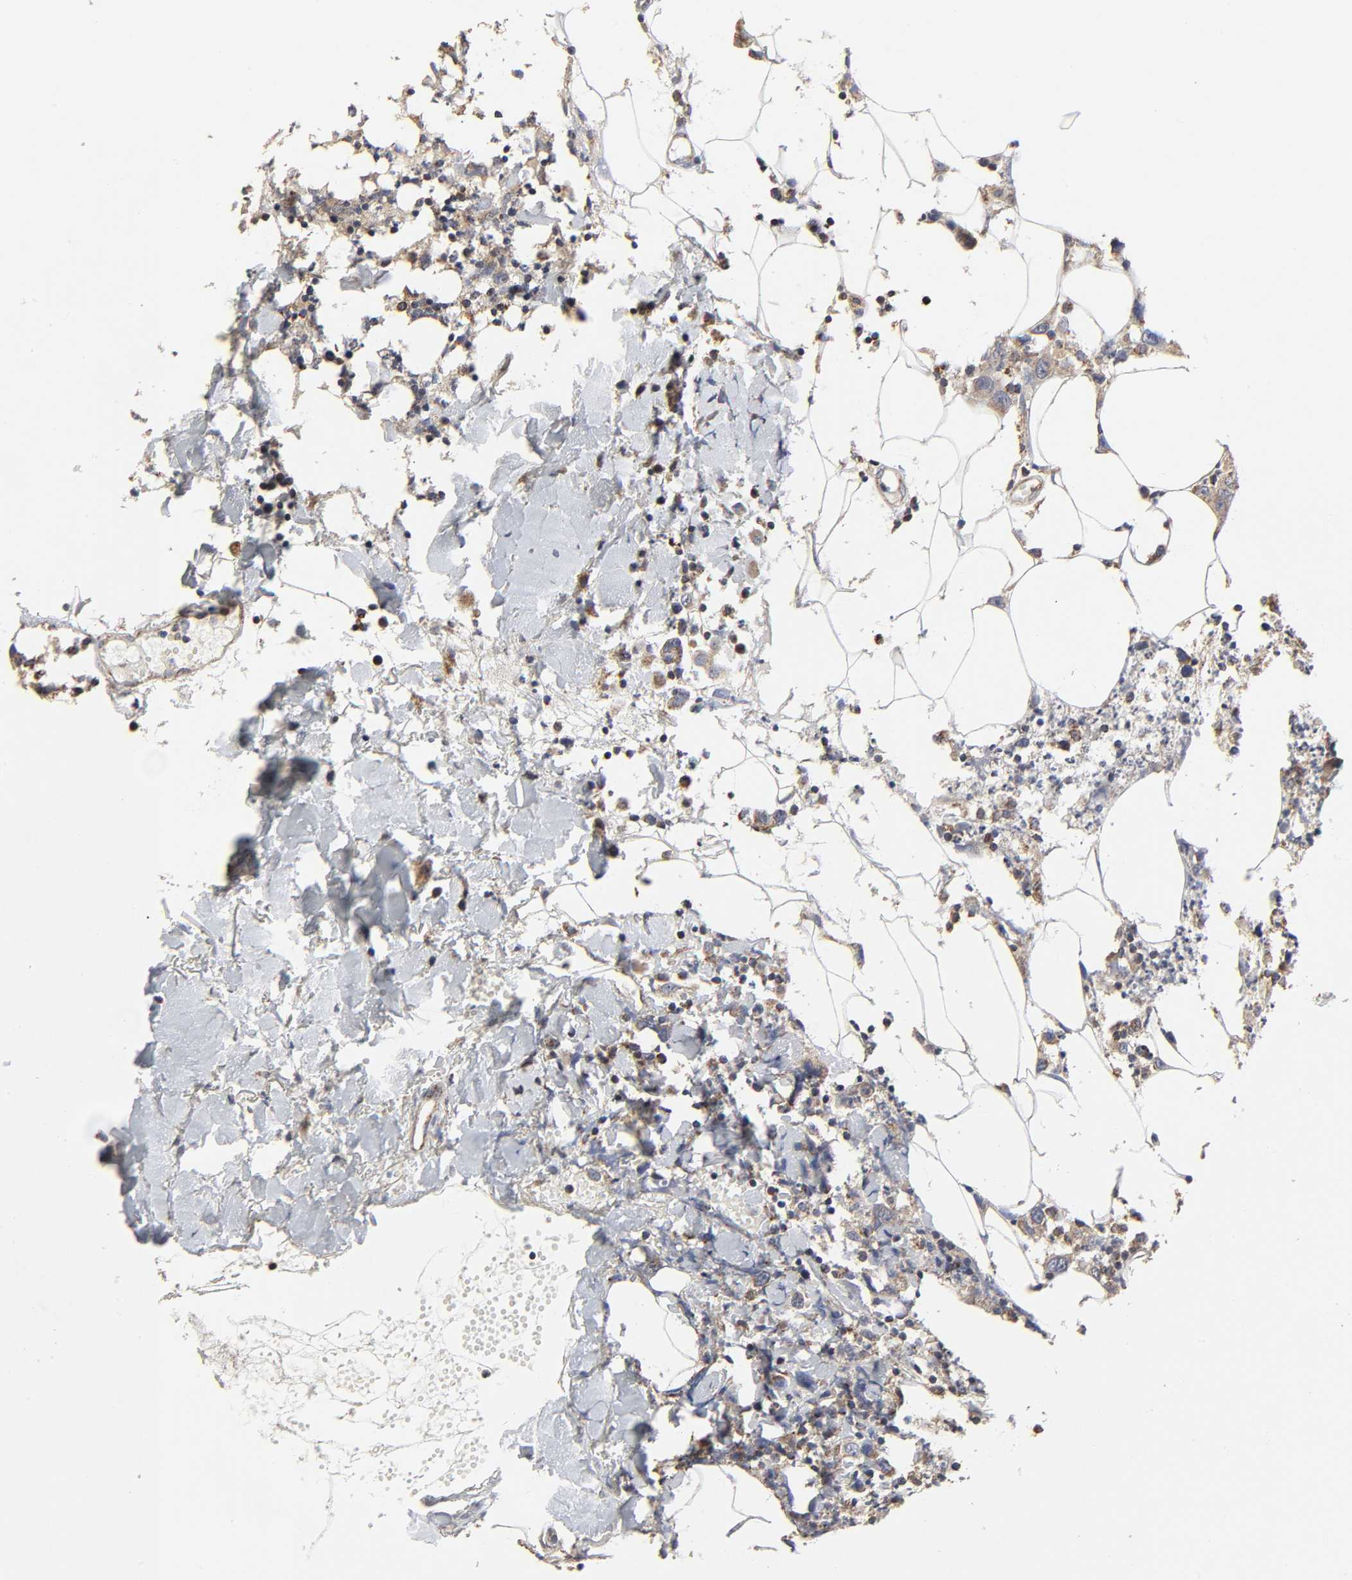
{"staining": {"intensity": "moderate", "quantity": ">75%", "location": "cytoplasmic/membranous"}, "tissue": "thyroid cancer", "cell_type": "Tumor cells", "image_type": "cancer", "snomed": [{"axis": "morphology", "description": "Carcinoma, NOS"}, {"axis": "topography", "description": "Thyroid gland"}], "caption": "This is a micrograph of immunohistochemistry (IHC) staining of thyroid cancer (carcinoma), which shows moderate staining in the cytoplasmic/membranous of tumor cells.", "gene": "COX6B1", "patient": {"sex": "female", "age": 77}}